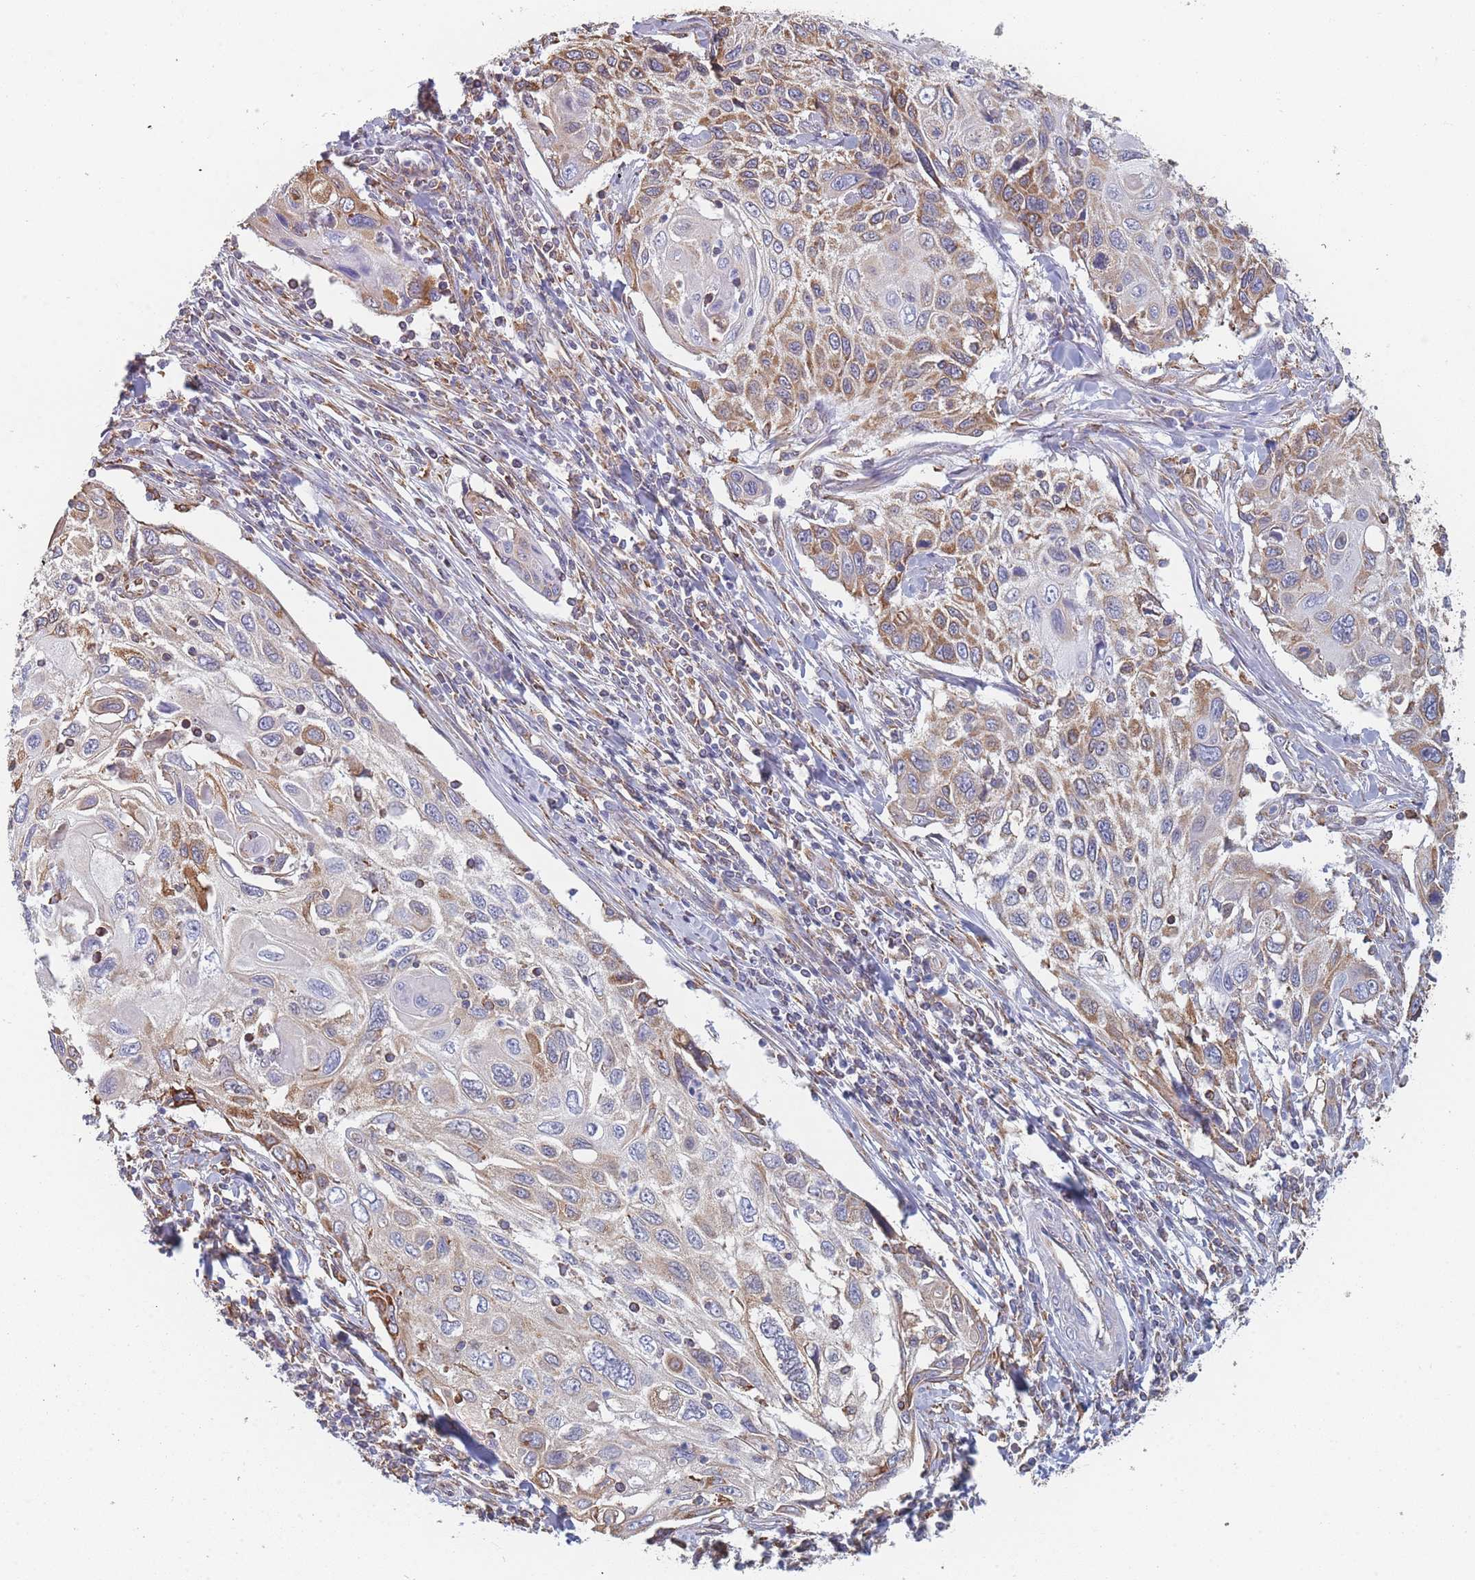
{"staining": {"intensity": "moderate", "quantity": "<25%", "location": "cytoplasmic/membranous"}, "tissue": "cervical cancer", "cell_type": "Tumor cells", "image_type": "cancer", "snomed": [{"axis": "morphology", "description": "Squamous cell carcinoma, NOS"}, {"axis": "topography", "description": "Cervix"}], "caption": "Protein expression by IHC shows moderate cytoplasmic/membranous expression in about <25% of tumor cells in cervical squamous cell carcinoma.", "gene": "OR7C2", "patient": {"sex": "female", "age": 70}}